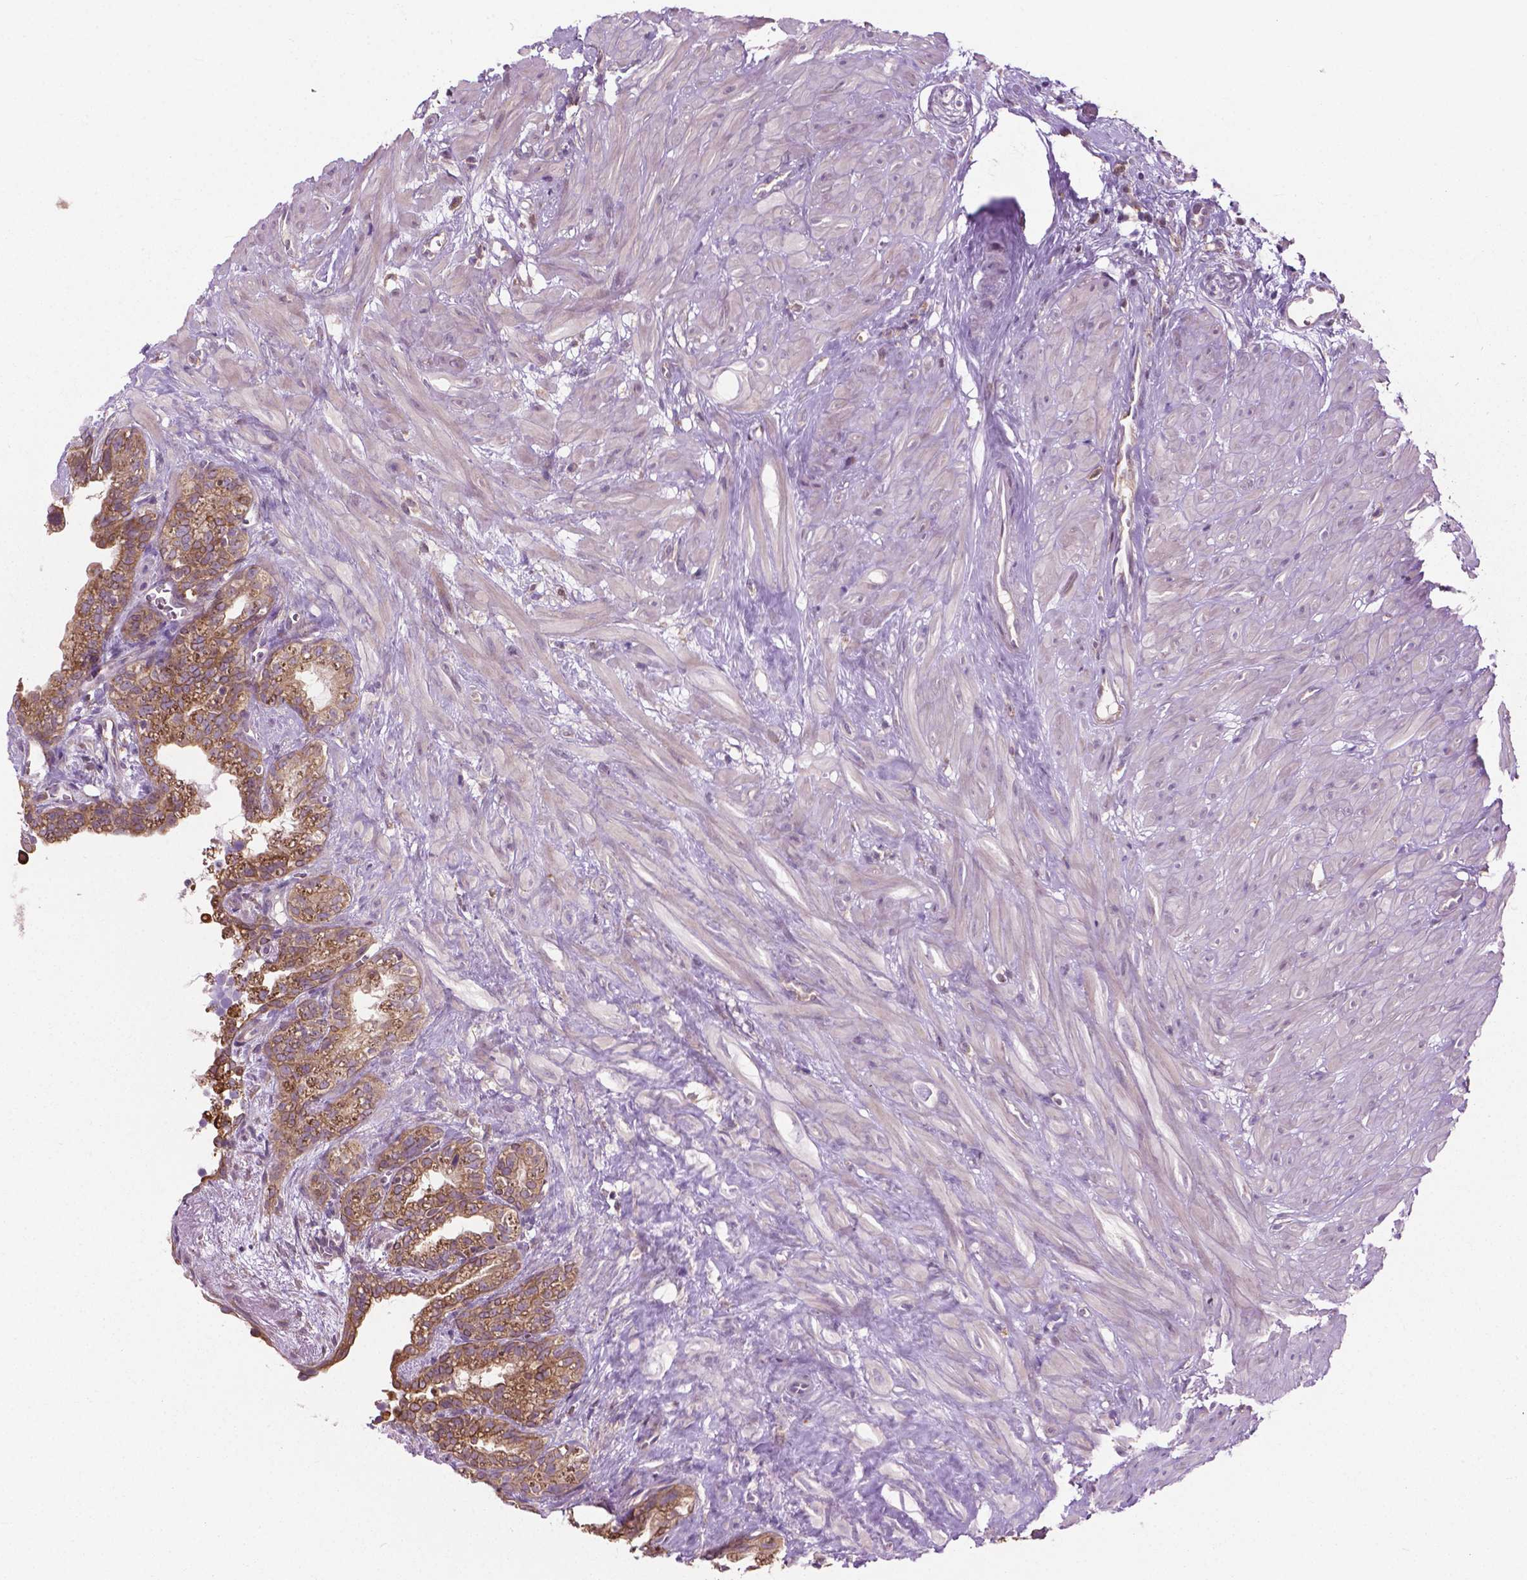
{"staining": {"intensity": "moderate", "quantity": "25%-75%", "location": "cytoplasmic/membranous"}, "tissue": "seminal vesicle", "cell_type": "Glandular cells", "image_type": "normal", "snomed": [{"axis": "morphology", "description": "Normal tissue, NOS"}, {"axis": "morphology", "description": "Urothelial carcinoma, NOS"}, {"axis": "topography", "description": "Urinary bladder"}, {"axis": "topography", "description": "Seminal veicle"}], "caption": "Protein expression analysis of normal seminal vesicle reveals moderate cytoplasmic/membranous positivity in approximately 25%-75% of glandular cells.", "gene": "MZT1", "patient": {"sex": "male", "age": 76}}